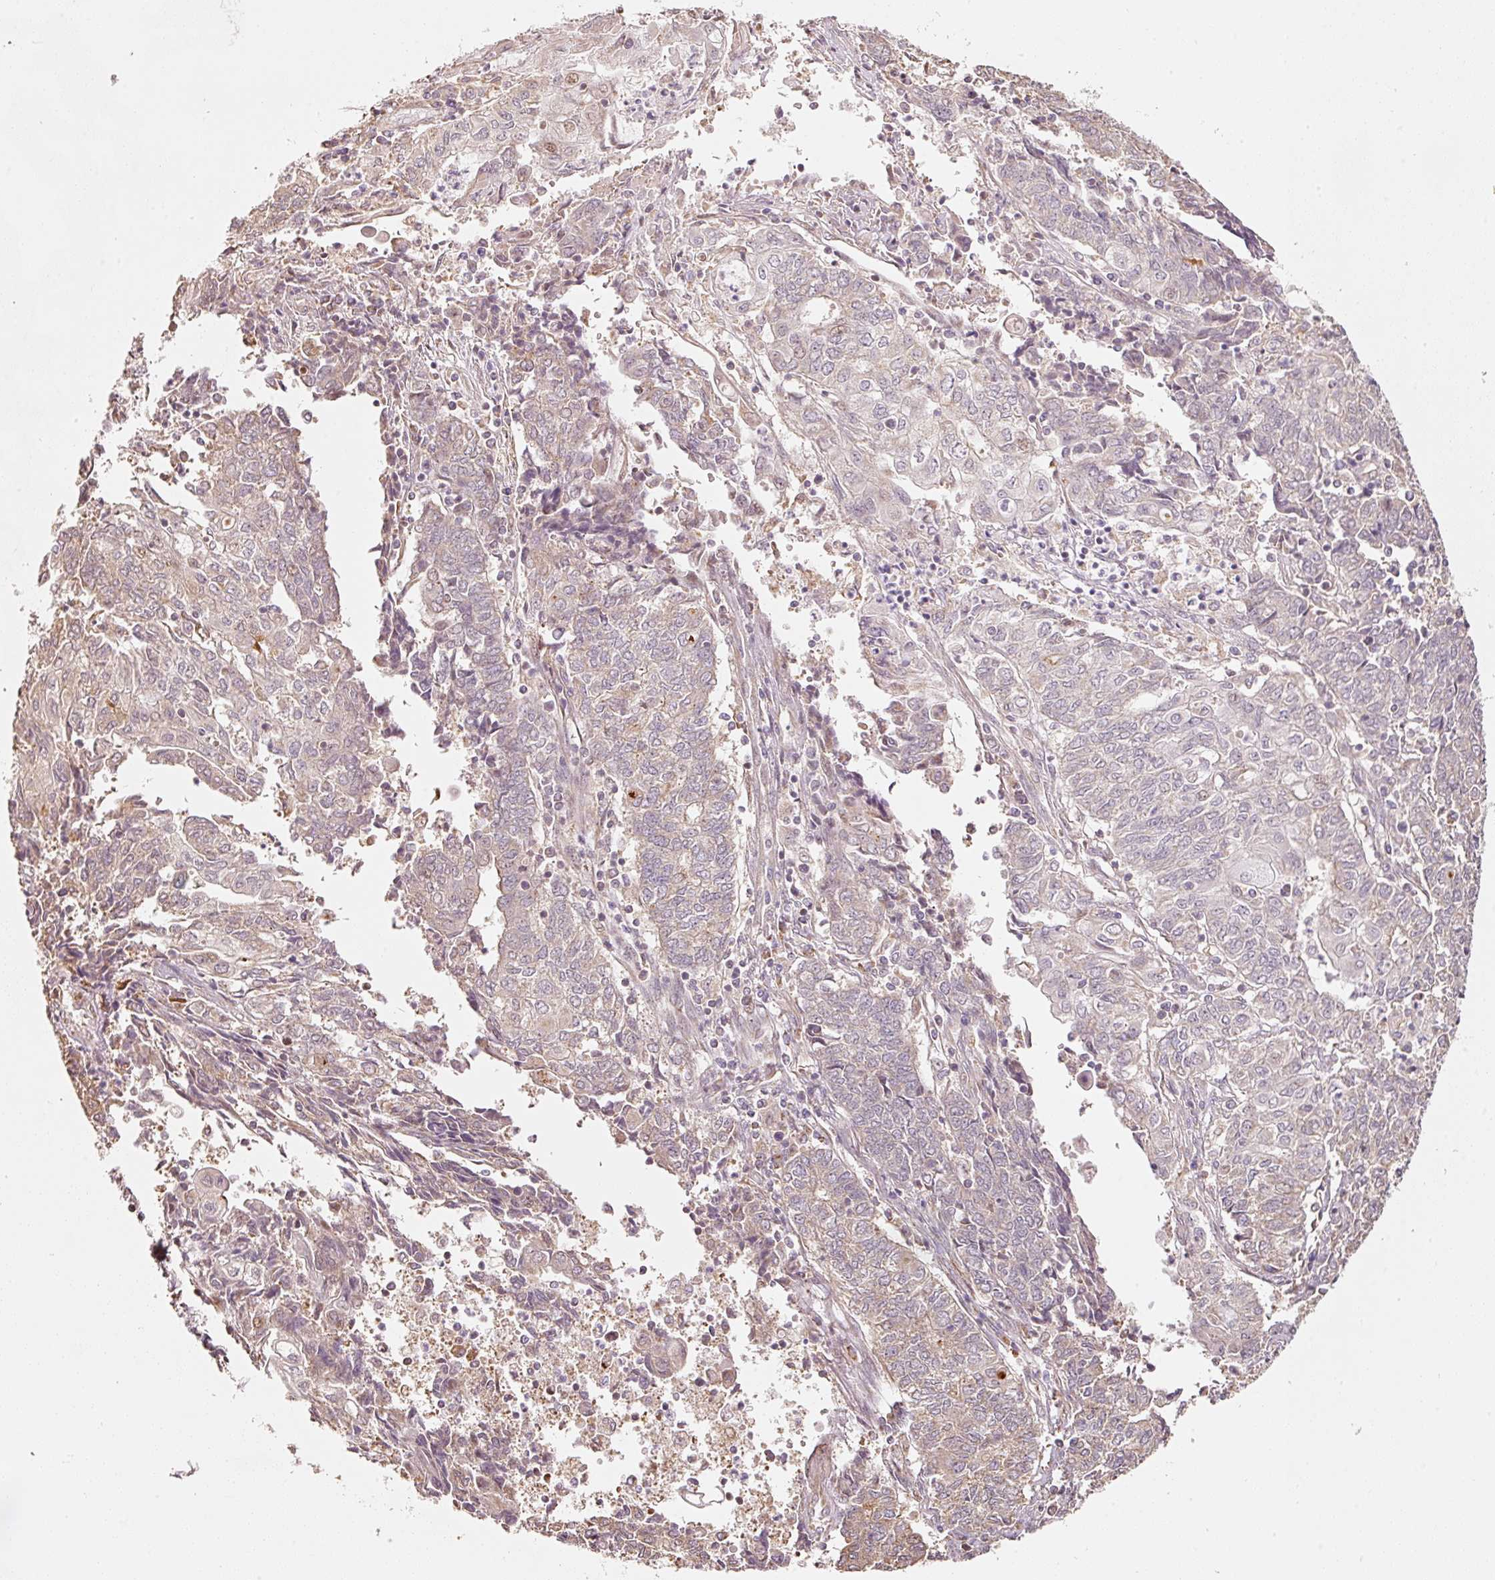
{"staining": {"intensity": "negative", "quantity": "none", "location": "none"}, "tissue": "endometrial cancer", "cell_type": "Tumor cells", "image_type": "cancer", "snomed": [{"axis": "morphology", "description": "Adenocarcinoma, NOS"}, {"axis": "topography", "description": "Endometrium"}], "caption": "IHC of endometrial cancer (adenocarcinoma) displays no positivity in tumor cells.", "gene": "RAB35", "patient": {"sex": "female", "age": 54}}